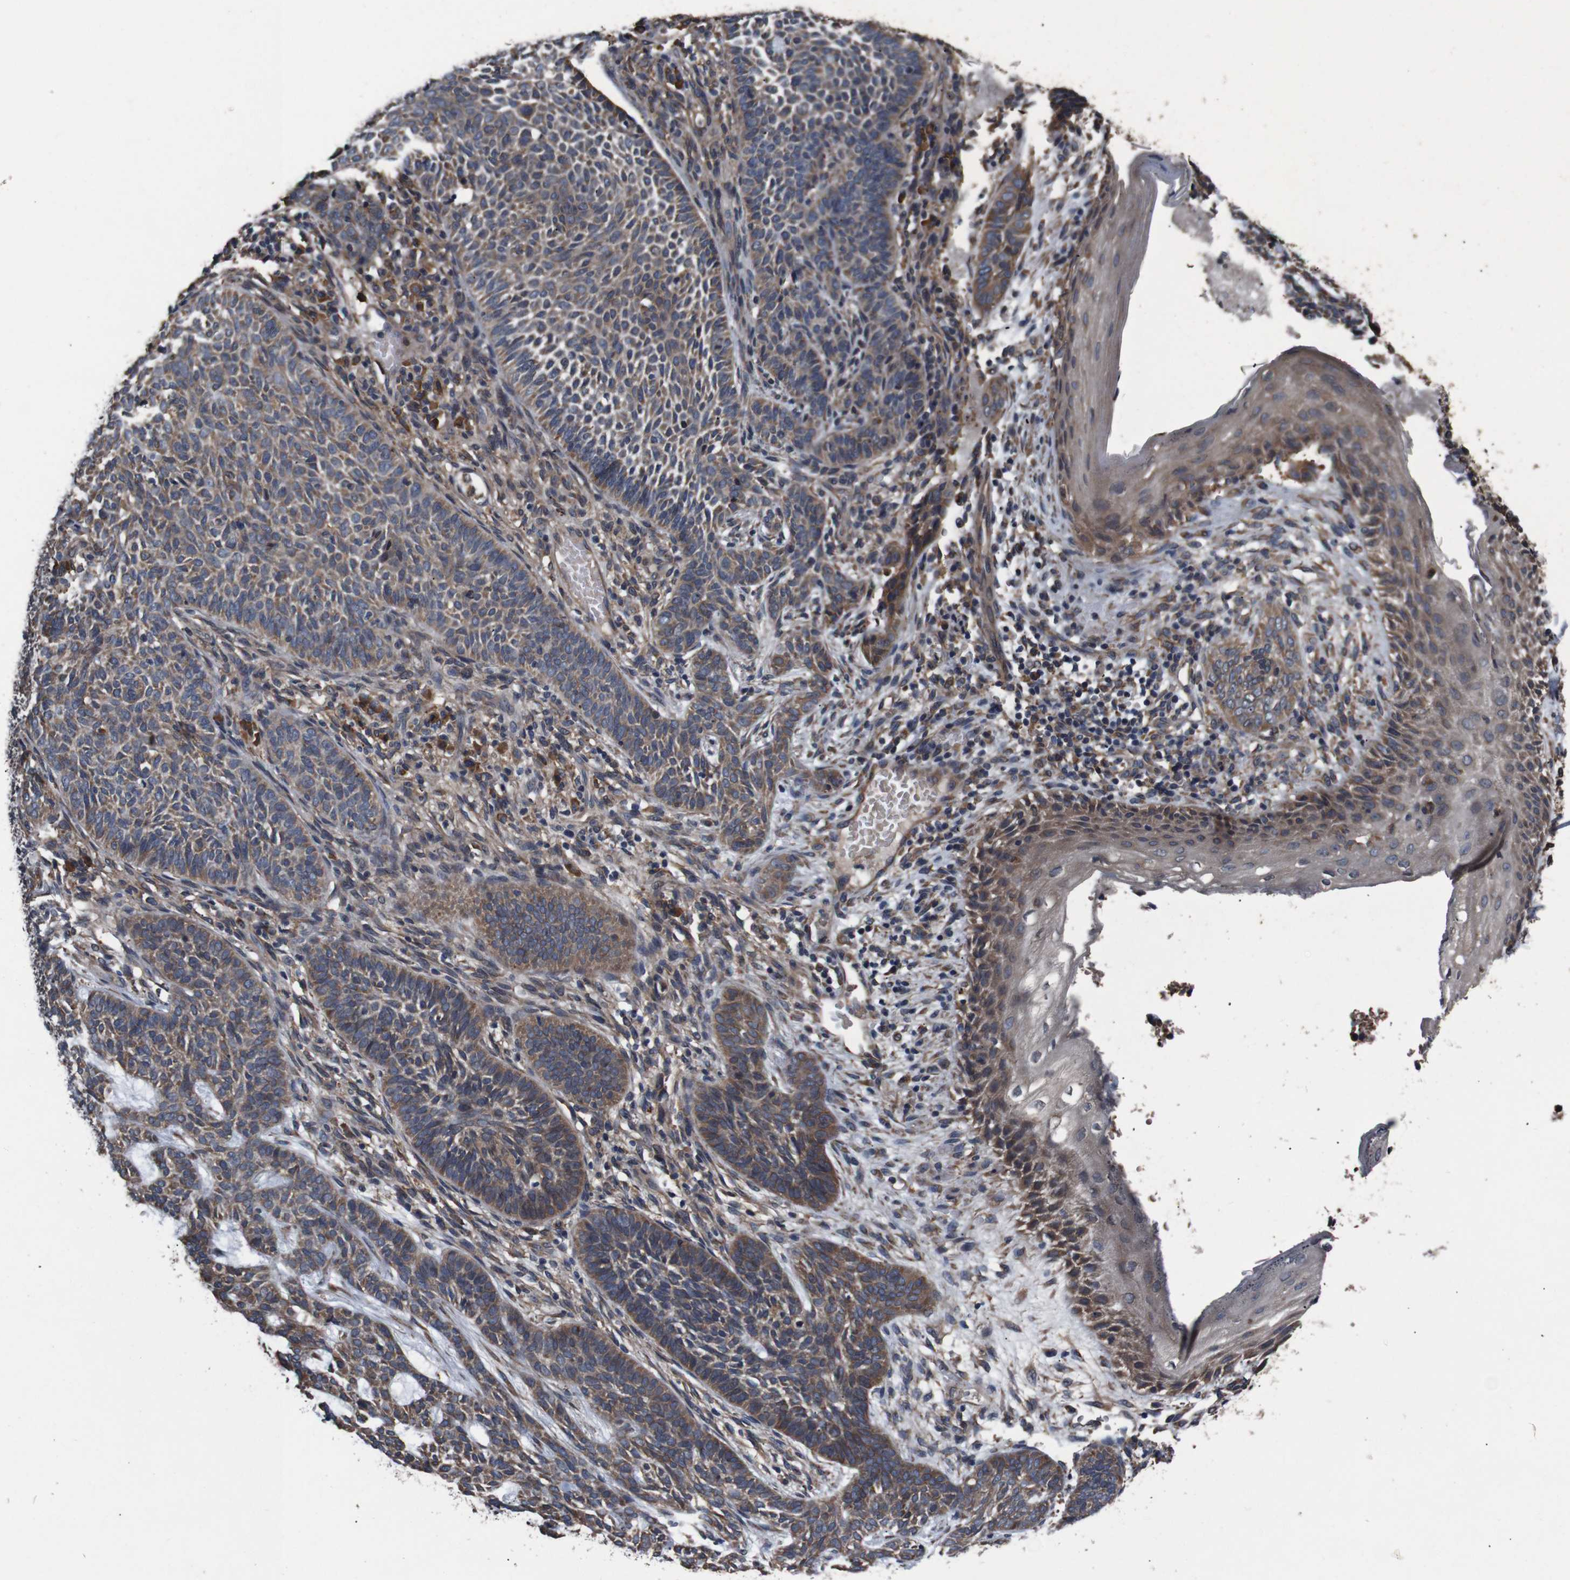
{"staining": {"intensity": "moderate", "quantity": ">75%", "location": "cytoplasmic/membranous"}, "tissue": "skin cancer", "cell_type": "Tumor cells", "image_type": "cancer", "snomed": [{"axis": "morphology", "description": "Basal cell carcinoma"}, {"axis": "topography", "description": "Skin"}], "caption": "Immunohistochemistry (IHC) (DAB) staining of skin cancer (basal cell carcinoma) shows moderate cytoplasmic/membranous protein expression in approximately >75% of tumor cells. (IHC, brightfield microscopy, high magnification).", "gene": "SIGMAR1", "patient": {"sex": "male", "age": 87}}